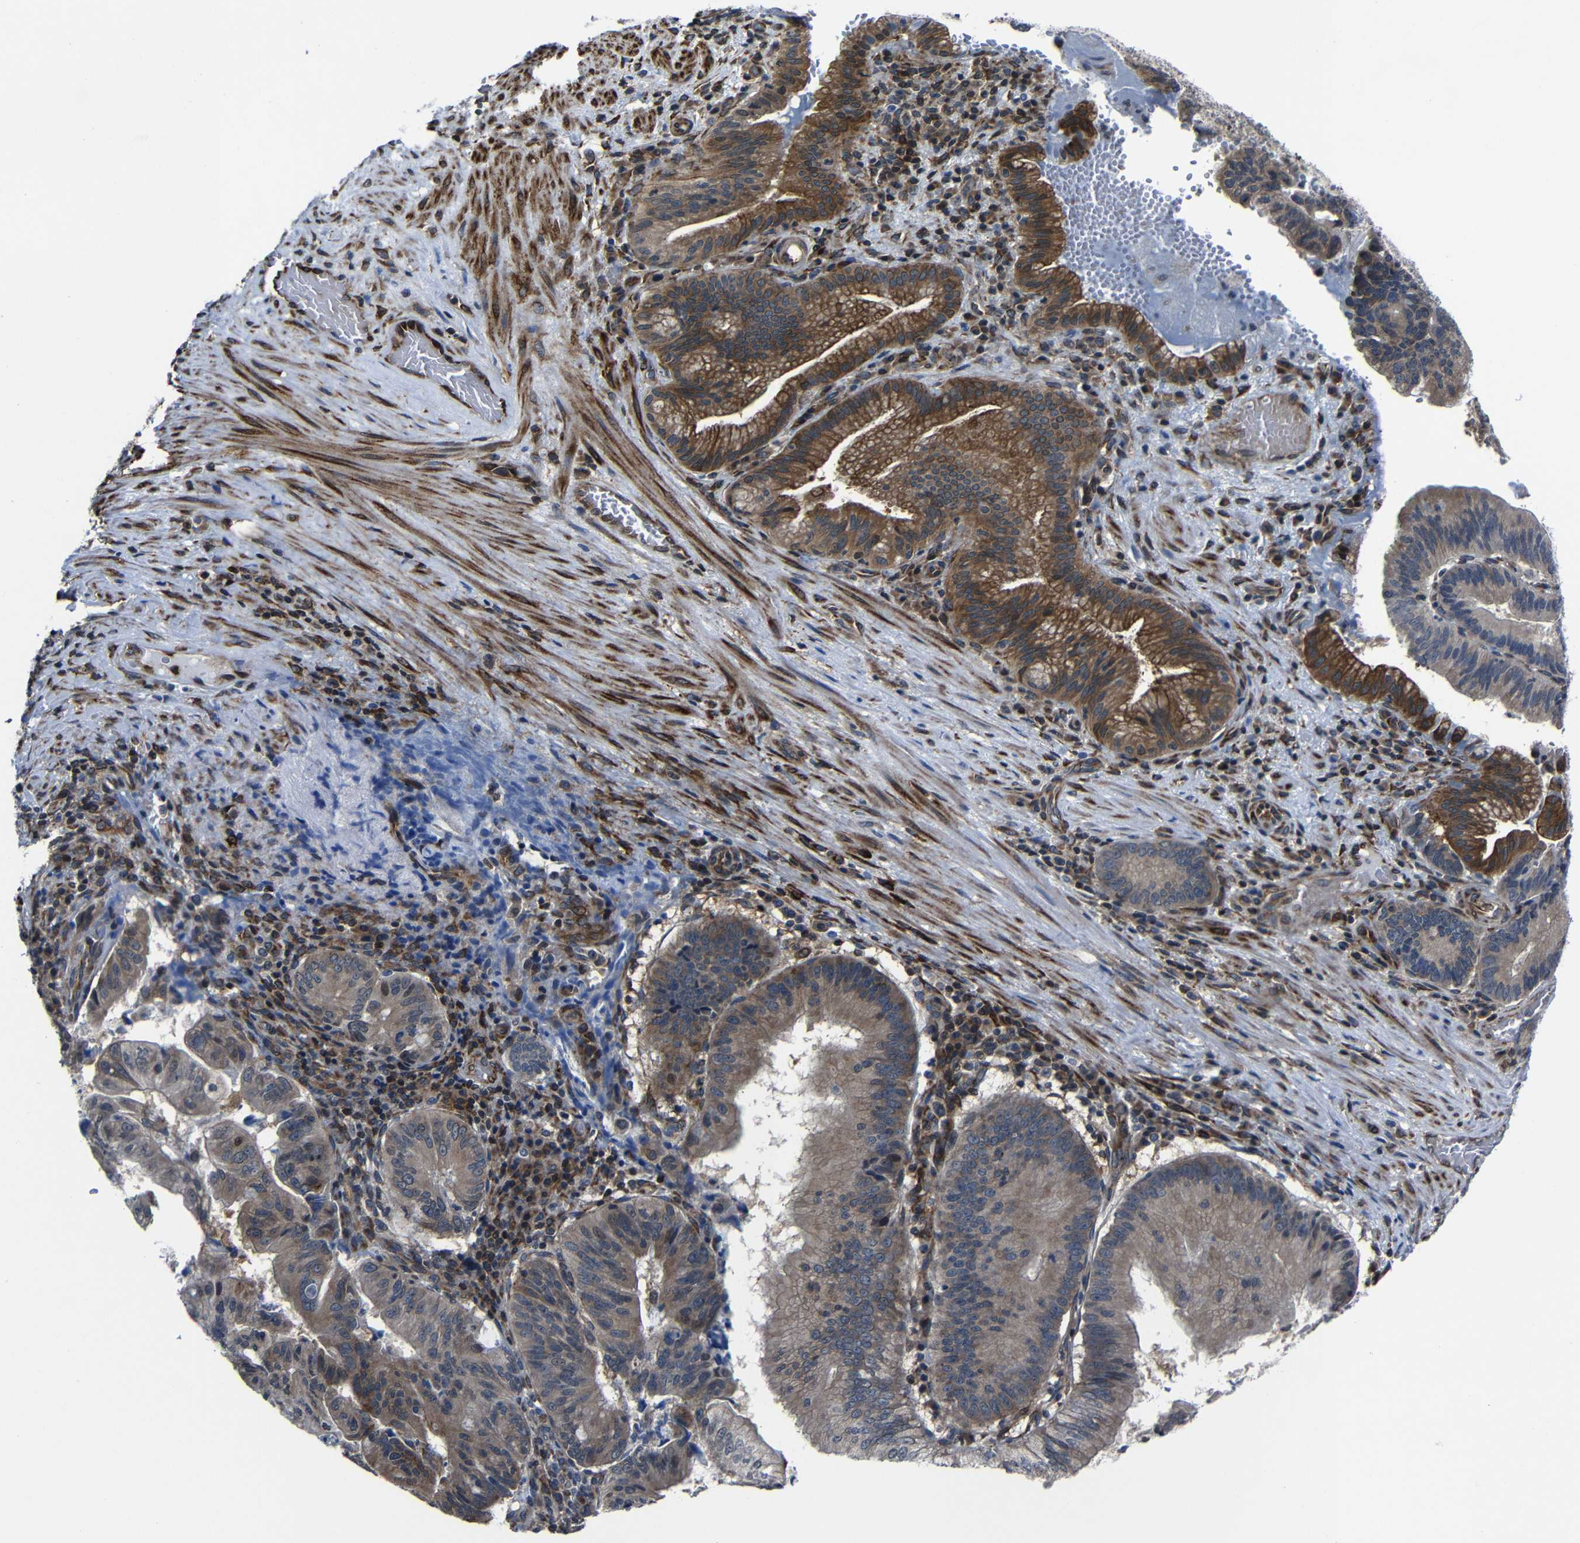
{"staining": {"intensity": "moderate", "quantity": "25%-75%", "location": "cytoplasmic/membranous"}, "tissue": "pancreatic cancer", "cell_type": "Tumor cells", "image_type": "cancer", "snomed": [{"axis": "morphology", "description": "Adenocarcinoma, NOS"}, {"axis": "topography", "description": "Pancreas"}], "caption": "Protein analysis of pancreatic adenocarcinoma tissue demonstrates moderate cytoplasmic/membranous staining in approximately 25%-75% of tumor cells.", "gene": "KIAA0513", "patient": {"sex": "male", "age": 82}}